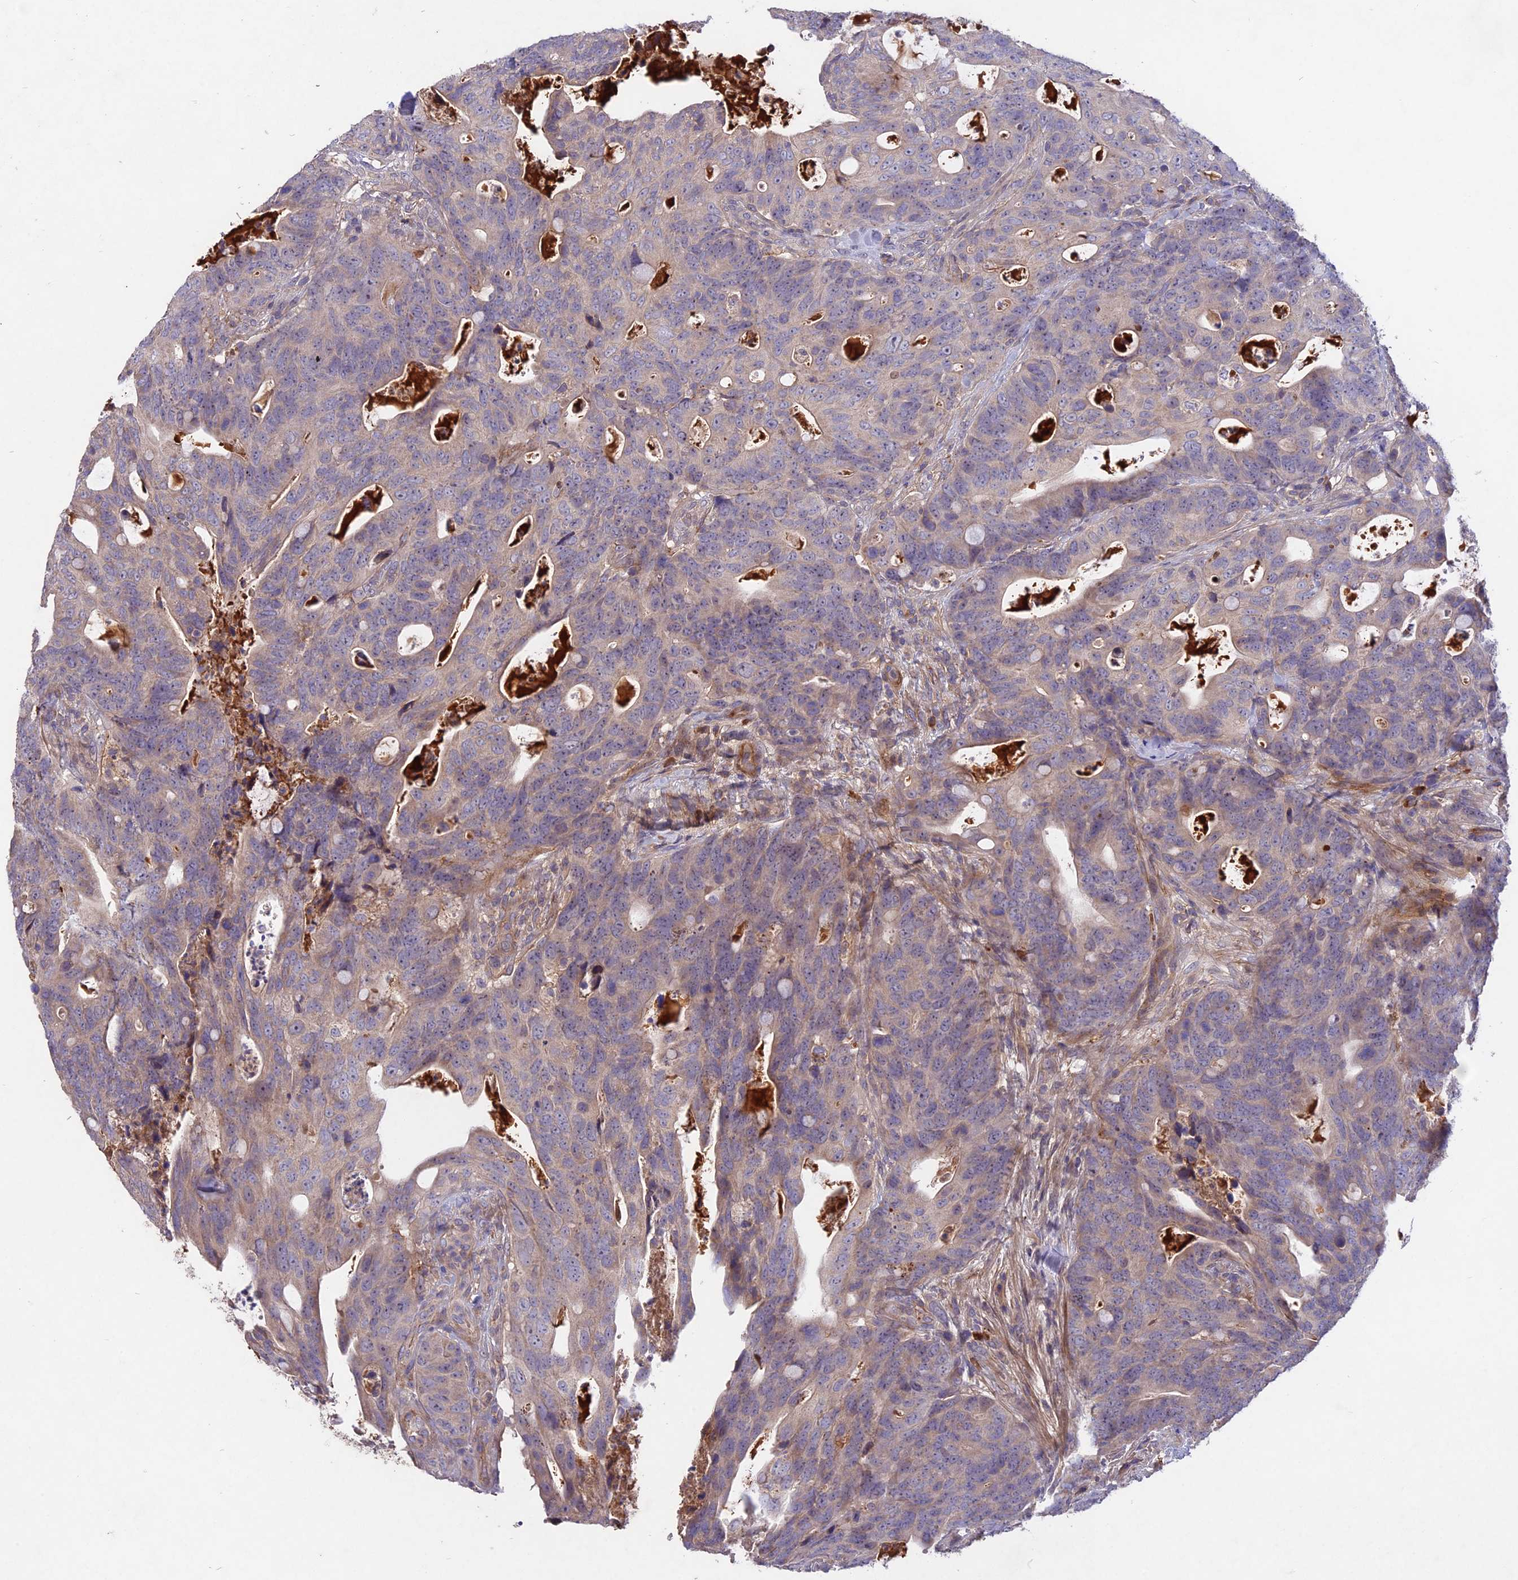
{"staining": {"intensity": "weak", "quantity": "<25%", "location": "cytoplasmic/membranous"}, "tissue": "colorectal cancer", "cell_type": "Tumor cells", "image_type": "cancer", "snomed": [{"axis": "morphology", "description": "Adenocarcinoma, NOS"}, {"axis": "topography", "description": "Colon"}], "caption": "IHC photomicrograph of neoplastic tissue: human adenocarcinoma (colorectal) stained with DAB displays no significant protein staining in tumor cells.", "gene": "ADO", "patient": {"sex": "female", "age": 82}}